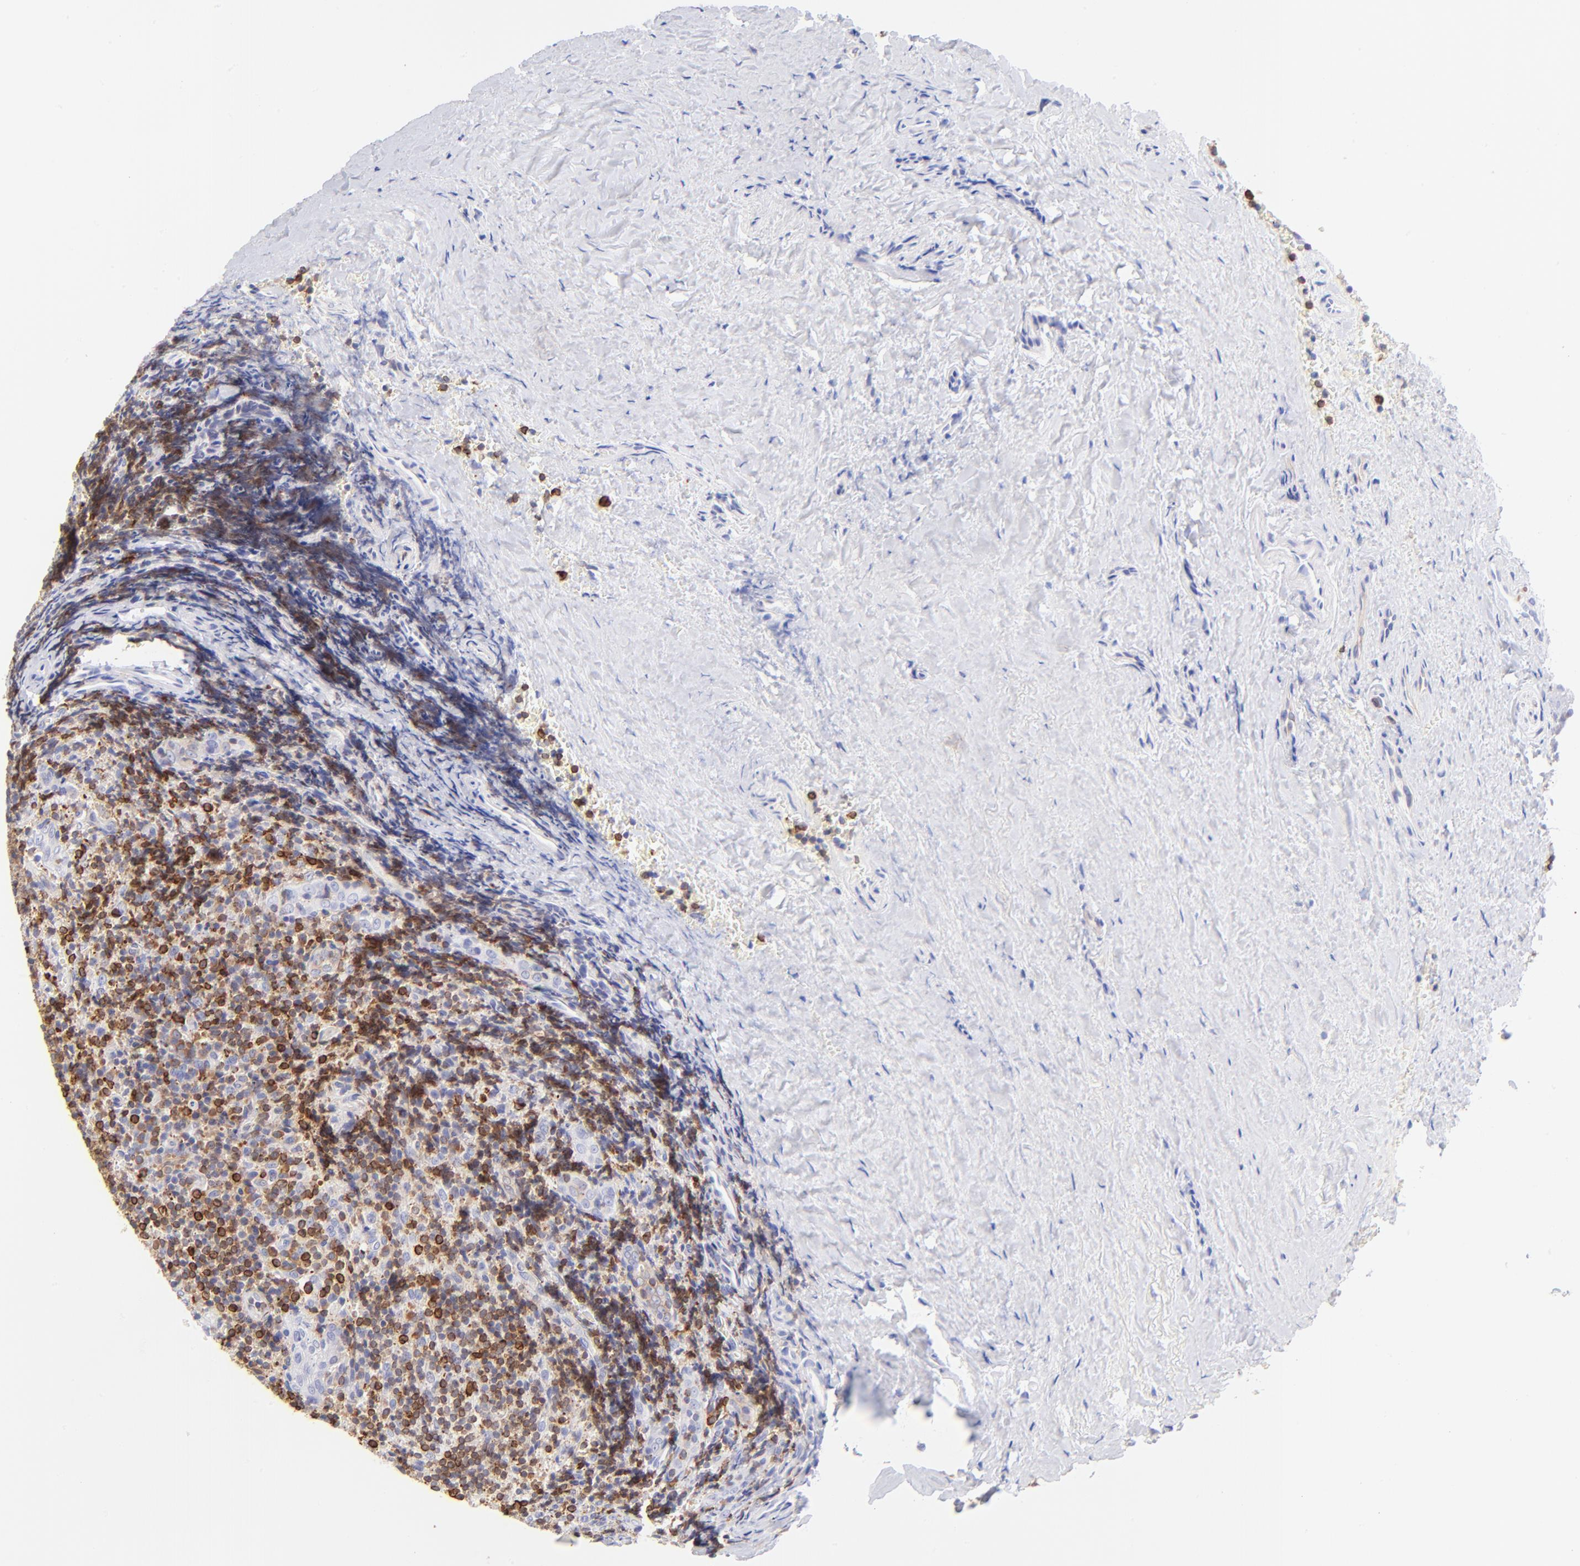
{"staining": {"intensity": "strong", "quantity": ">75%", "location": "cytoplasmic/membranous"}, "tissue": "tonsil", "cell_type": "Germinal center cells", "image_type": "normal", "snomed": [{"axis": "morphology", "description": "Normal tissue, NOS"}, {"axis": "topography", "description": "Tonsil"}], "caption": "Immunohistochemical staining of unremarkable tonsil exhibits high levels of strong cytoplasmic/membranous positivity in approximately >75% of germinal center cells. (Stains: DAB (3,3'-diaminobenzidine) in brown, nuclei in blue, Microscopy: brightfield microscopy at high magnification).", "gene": "IRAG2", "patient": {"sex": "male", "age": 20}}